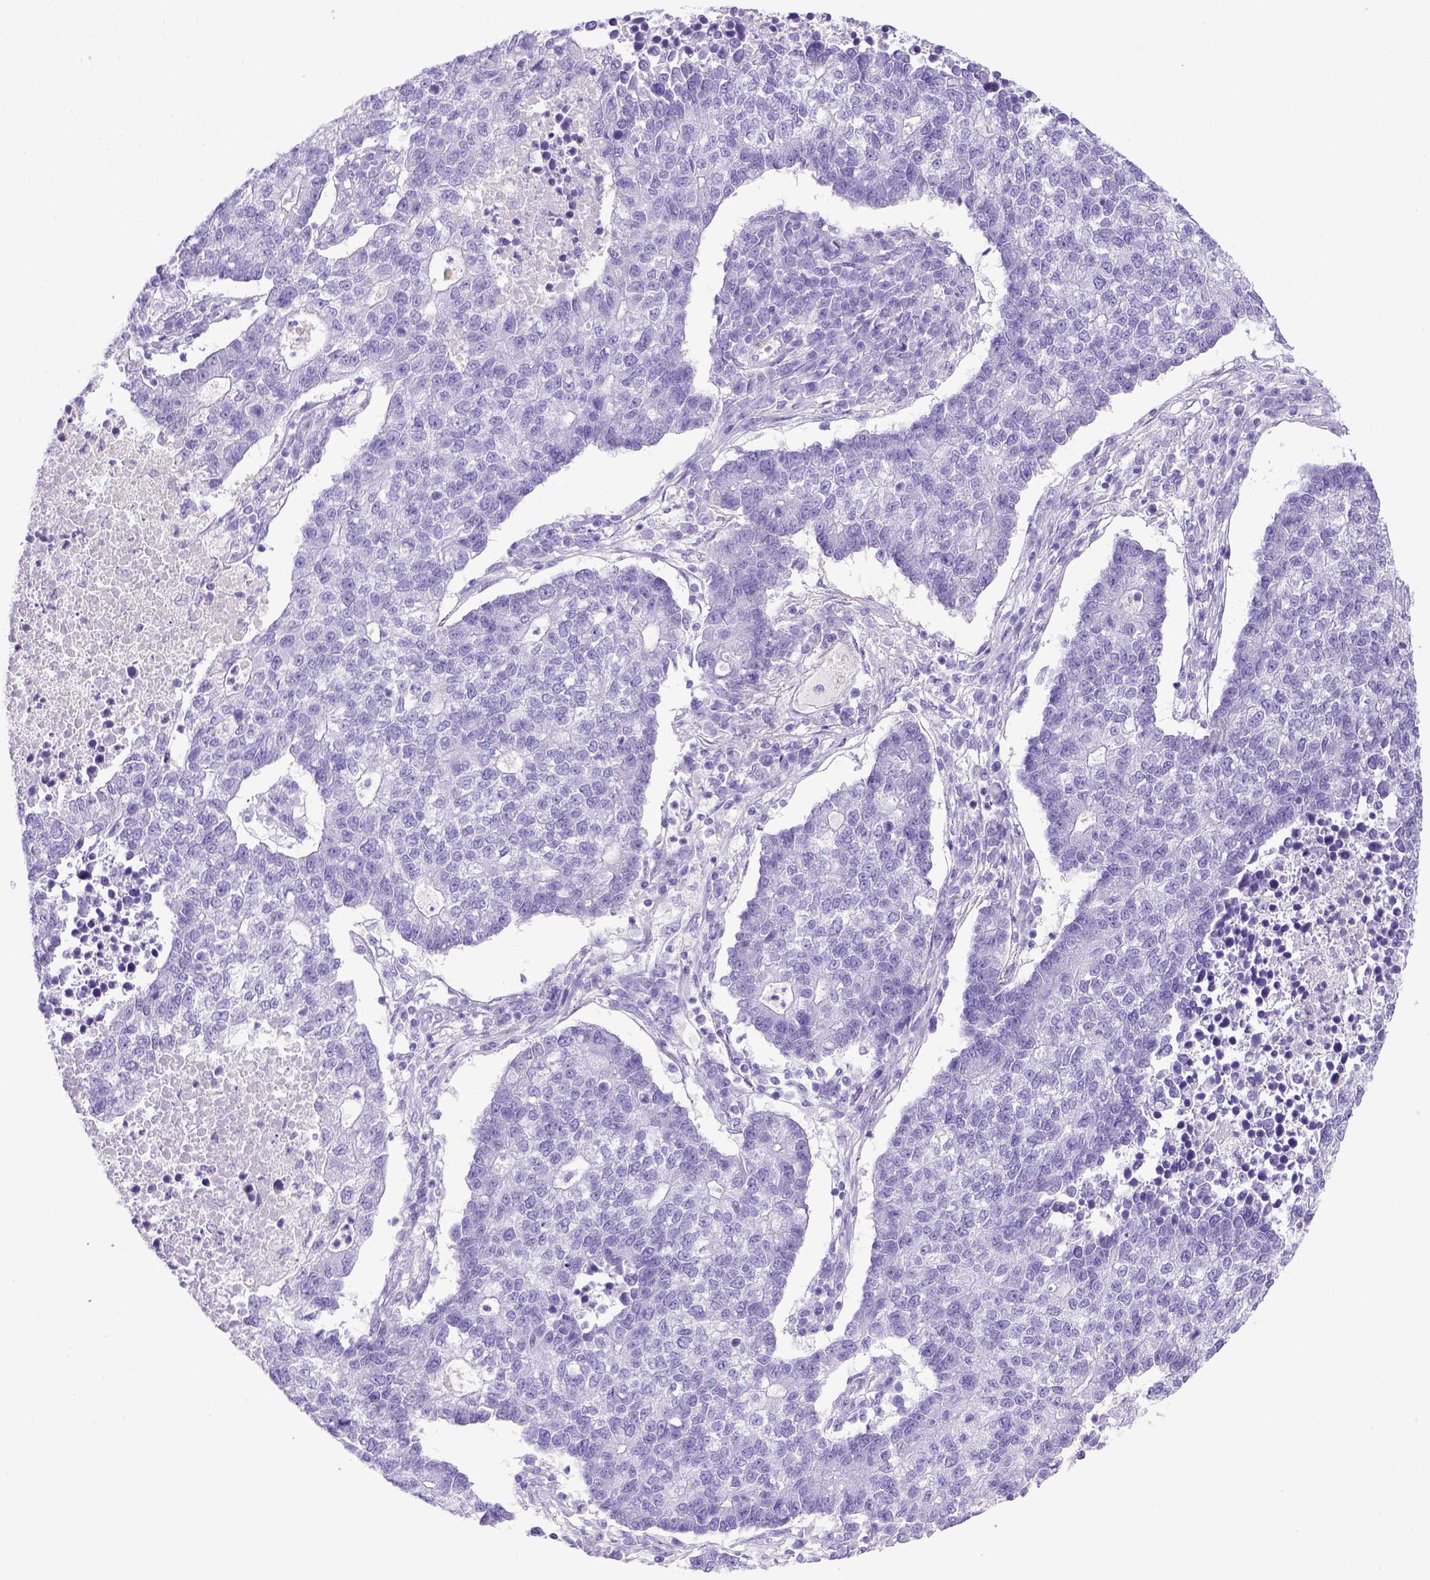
{"staining": {"intensity": "negative", "quantity": "none", "location": "none"}, "tissue": "lung cancer", "cell_type": "Tumor cells", "image_type": "cancer", "snomed": [{"axis": "morphology", "description": "Adenocarcinoma, NOS"}, {"axis": "topography", "description": "Lung"}], "caption": "IHC of human adenocarcinoma (lung) displays no positivity in tumor cells.", "gene": "ITIH4", "patient": {"sex": "male", "age": 57}}